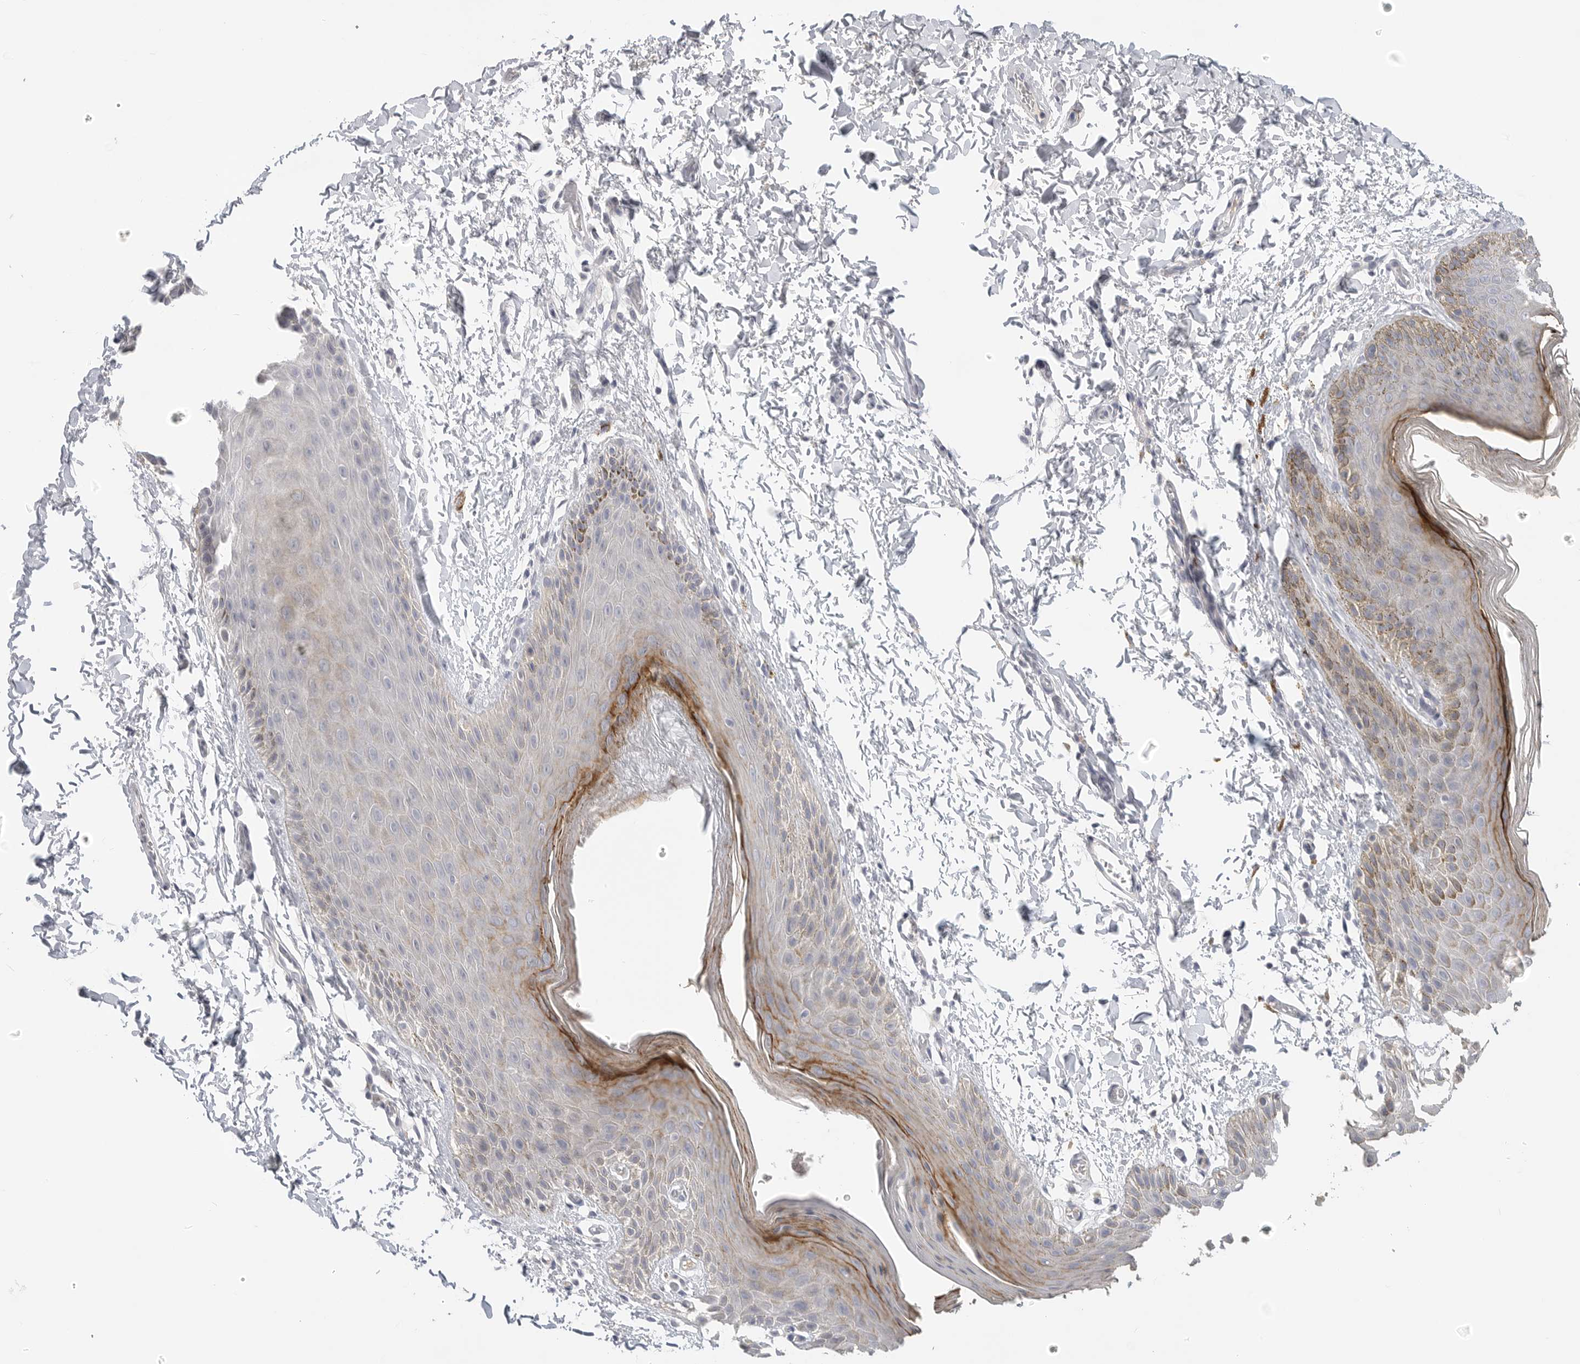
{"staining": {"intensity": "moderate", "quantity": "<25%", "location": "cytoplasmic/membranous"}, "tissue": "skin", "cell_type": "Epidermal cells", "image_type": "normal", "snomed": [{"axis": "morphology", "description": "Normal tissue, NOS"}, {"axis": "topography", "description": "Anal"}, {"axis": "topography", "description": "Peripheral nerve tissue"}], "caption": "Skin stained for a protein (brown) shows moderate cytoplasmic/membranous positive expression in about <25% of epidermal cells.", "gene": "FBN2", "patient": {"sex": "male", "age": 44}}